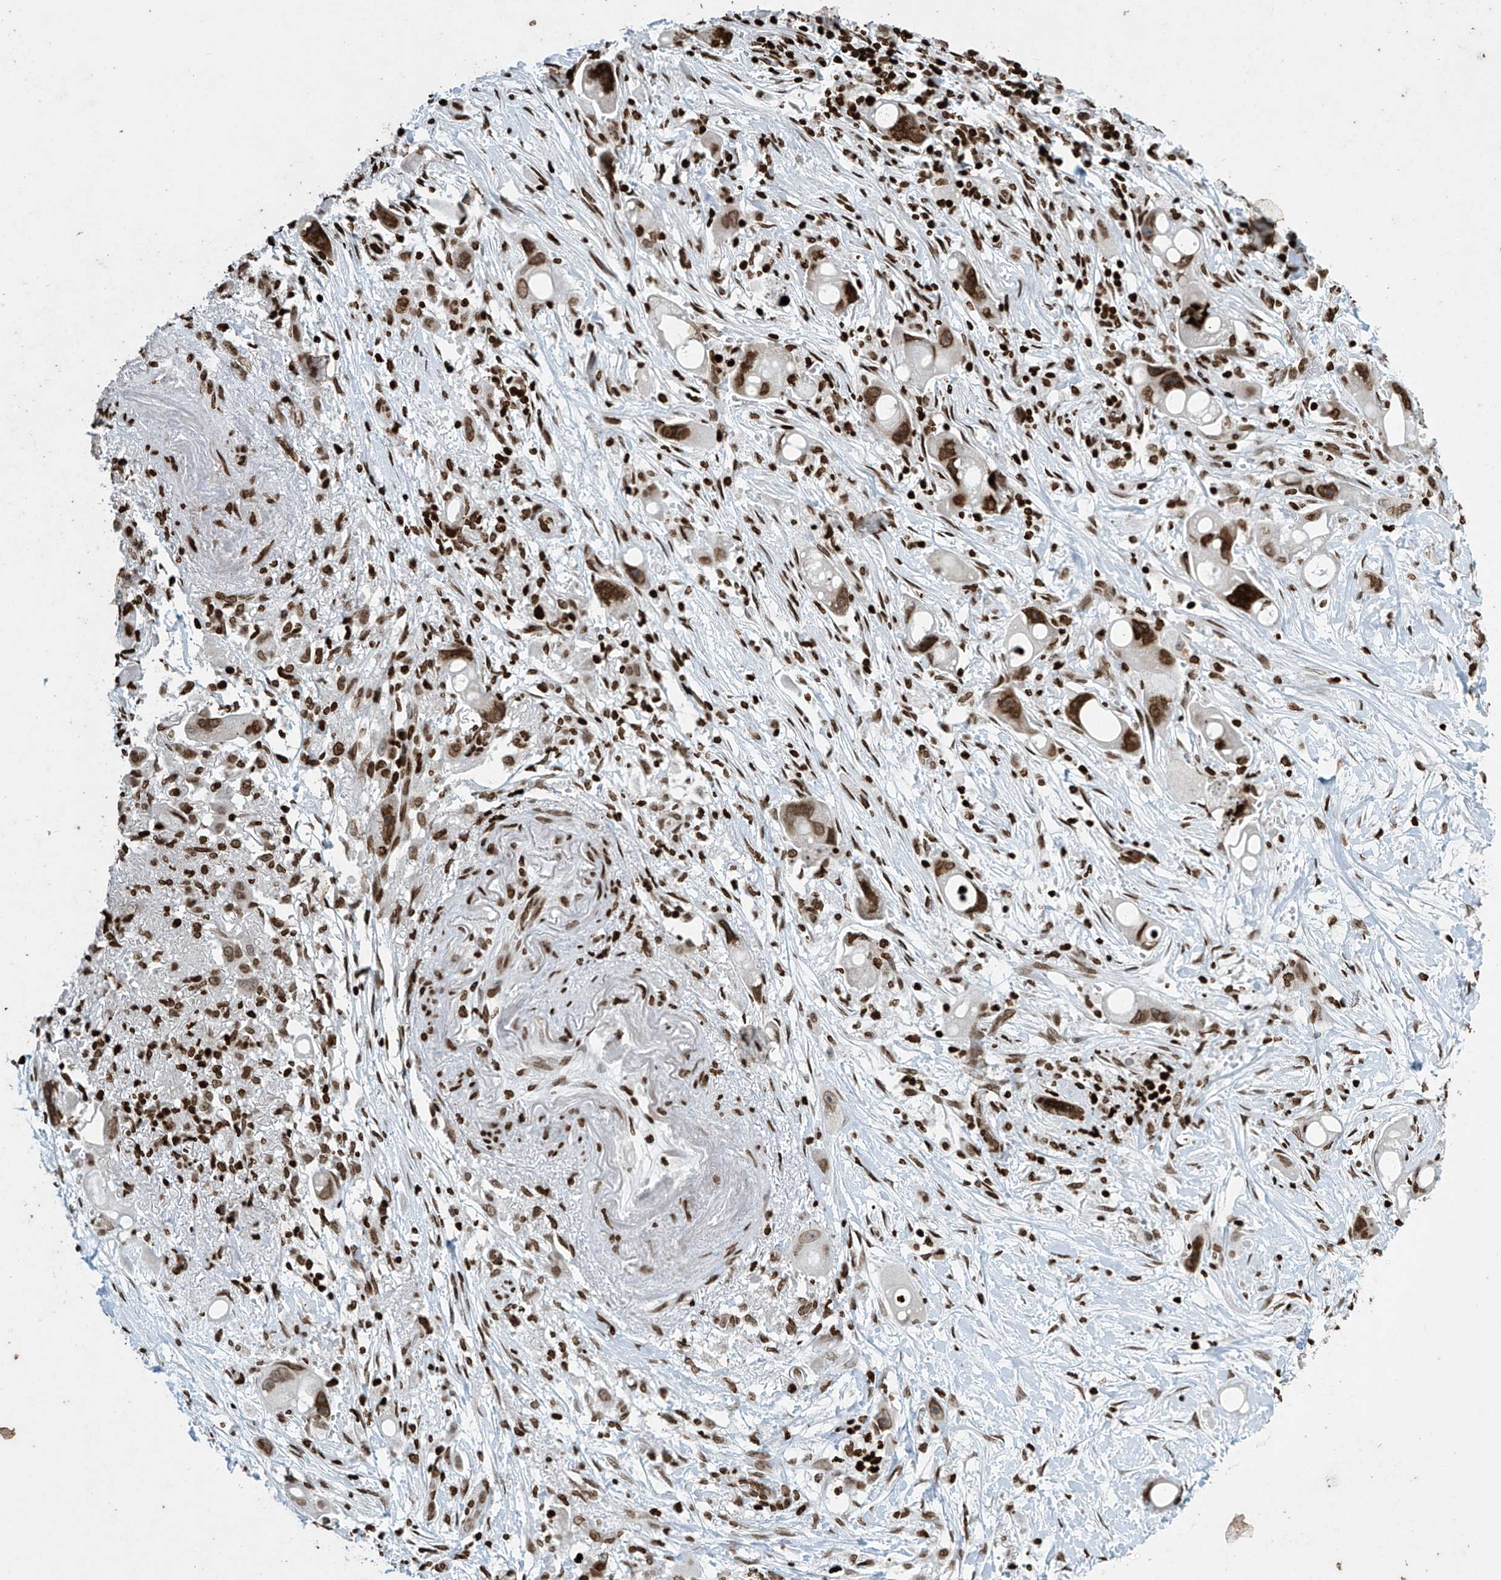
{"staining": {"intensity": "strong", "quantity": ">75%", "location": "nuclear"}, "tissue": "pancreatic cancer", "cell_type": "Tumor cells", "image_type": "cancer", "snomed": [{"axis": "morphology", "description": "Normal tissue, NOS"}, {"axis": "morphology", "description": "Adenocarcinoma, NOS"}, {"axis": "topography", "description": "Pancreas"}], "caption": "A high amount of strong nuclear staining is identified in about >75% of tumor cells in adenocarcinoma (pancreatic) tissue.", "gene": "H4C16", "patient": {"sex": "female", "age": 68}}